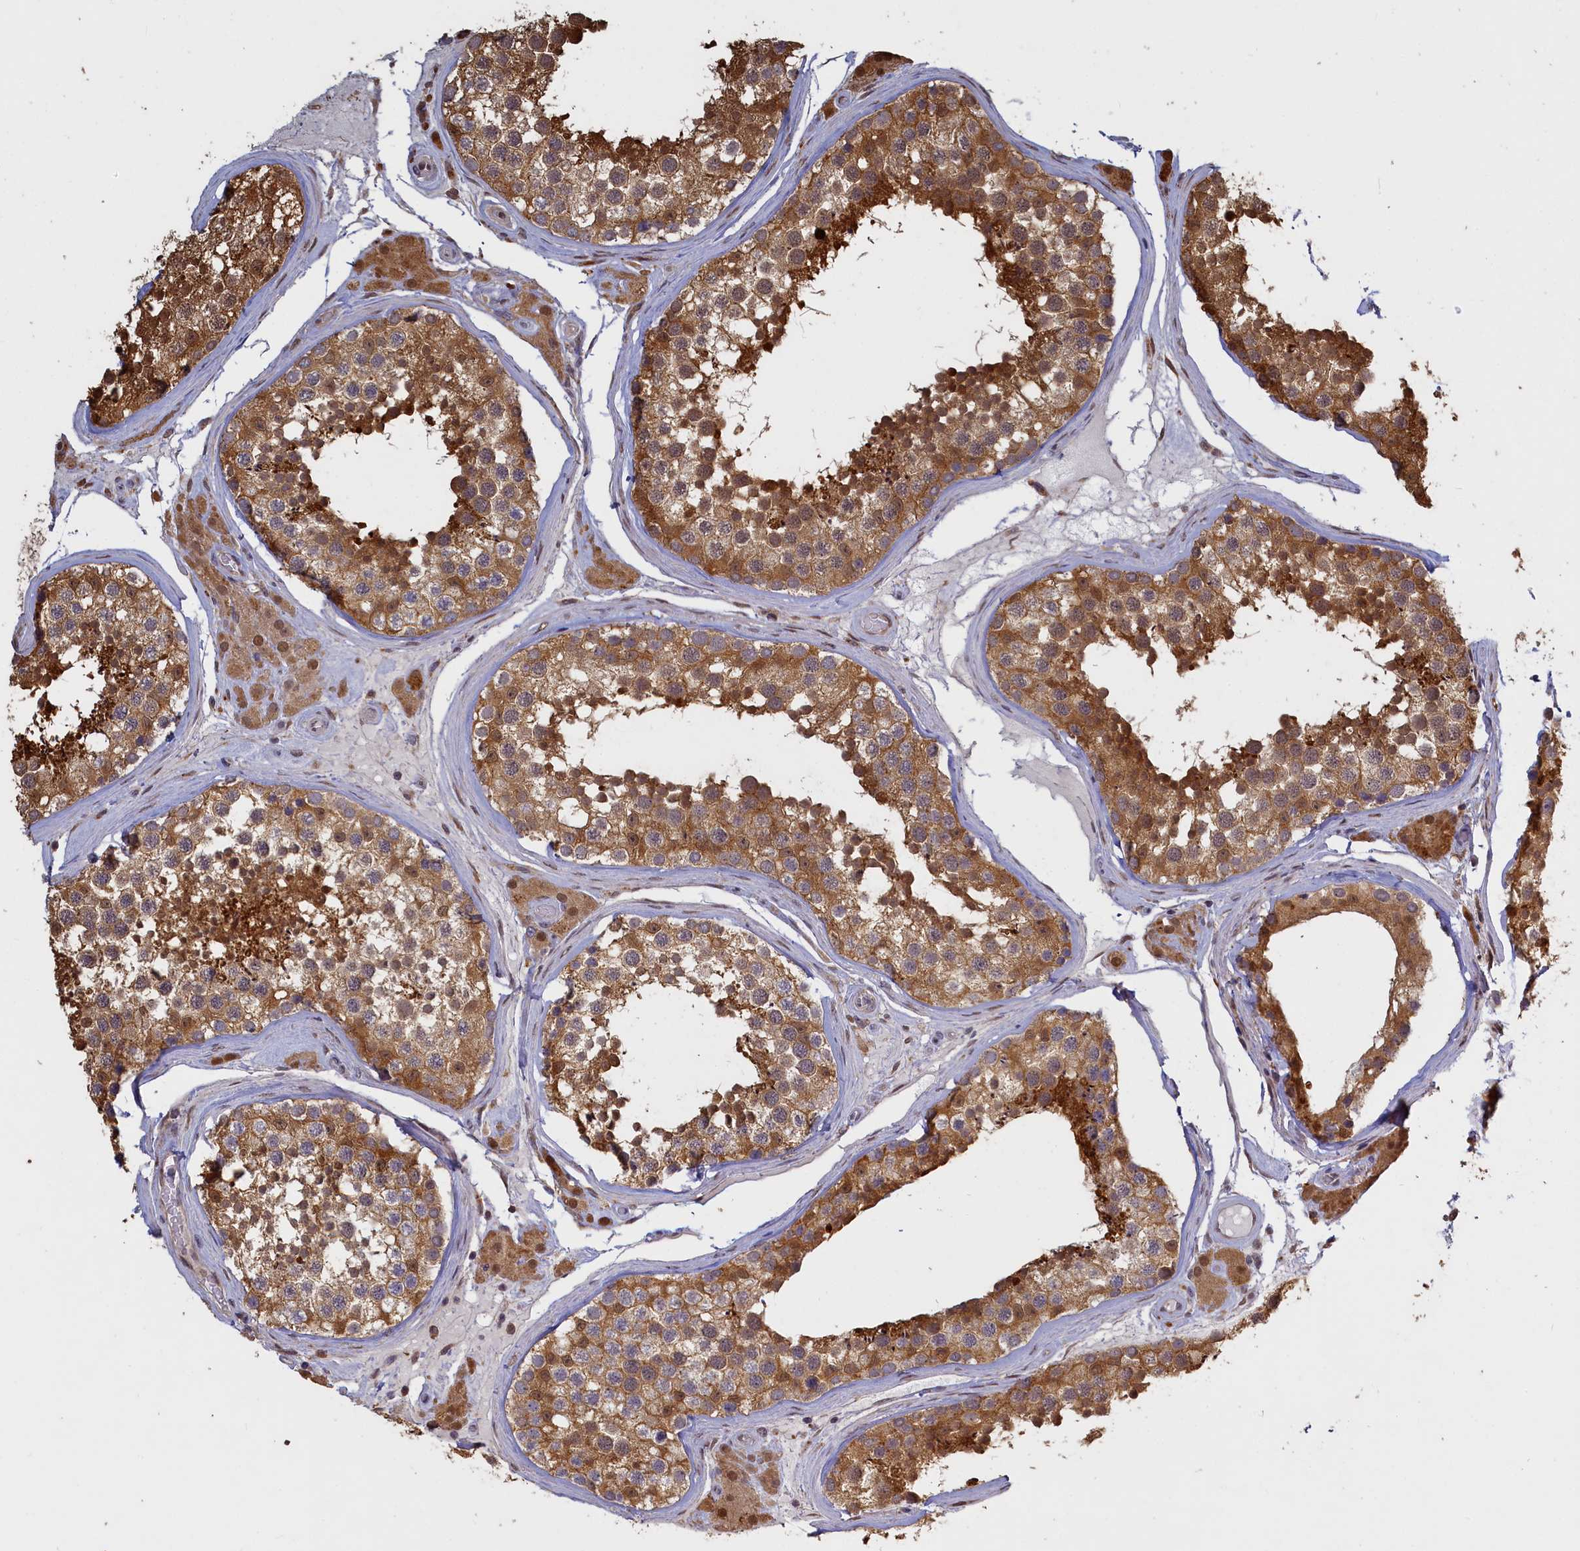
{"staining": {"intensity": "strong", "quantity": ">75%", "location": "cytoplasmic/membranous"}, "tissue": "testis", "cell_type": "Cells in seminiferous ducts", "image_type": "normal", "snomed": [{"axis": "morphology", "description": "Normal tissue, NOS"}, {"axis": "topography", "description": "Testis"}], "caption": "Brown immunohistochemical staining in unremarkable human testis reveals strong cytoplasmic/membranous expression in approximately >75% of cells in seminiferous ducts. (Stains: DAB (3,3'-diaminobenzidine) in brown, nuclei in blue, Microscopy: brightfield microscopy at high magnification).", "gene": "UCHL3", "patient": {"sex": "male", "age": 46}}